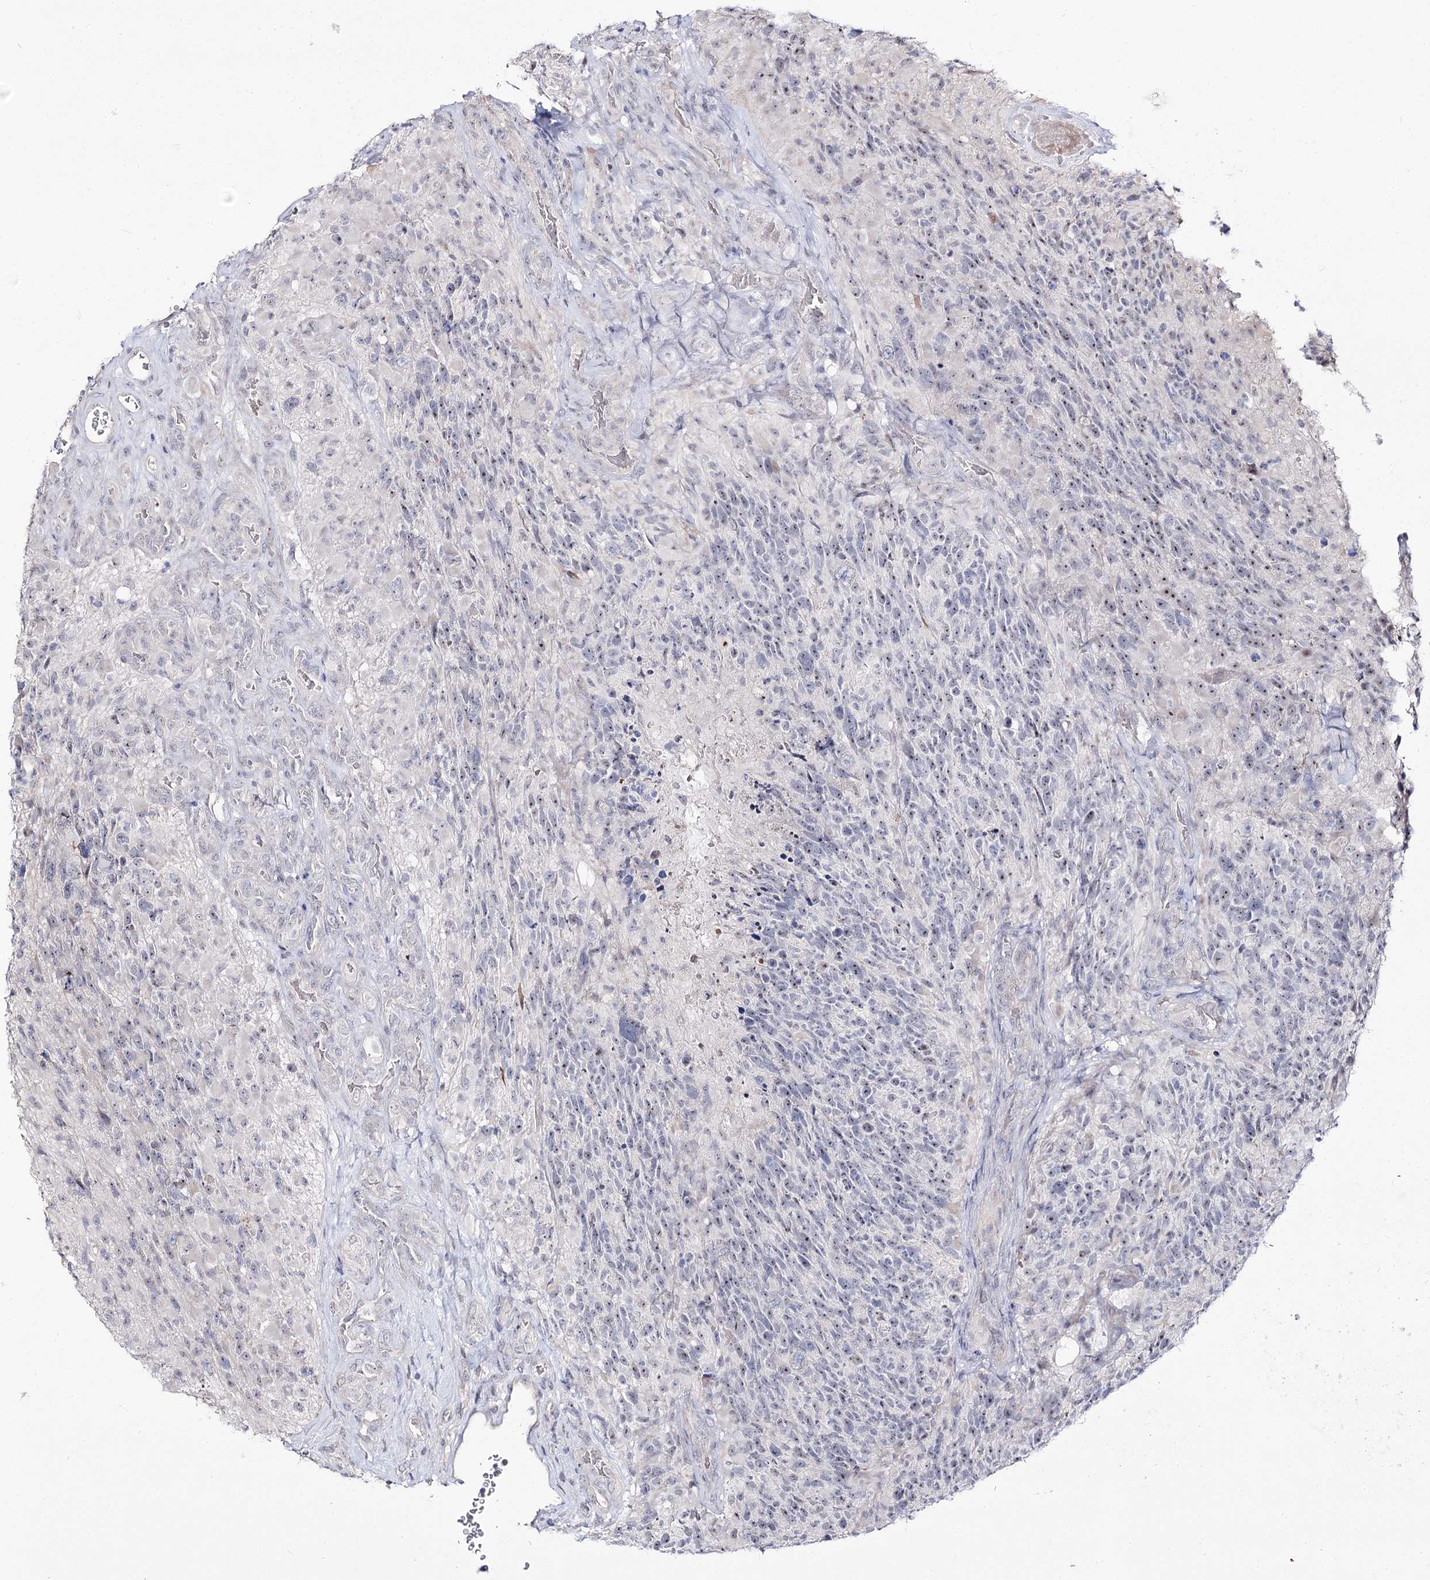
{"staining": {"intensity": "weak", "quantity": "<25%", "location": "nuclear"}, "tissue": "glioma", "cell_type": "Tumor cells", "image_type": "cancer", "snomed": [{"axis": "morphology", "description": "Glioma, malignant, High grade"}, {"axis": "topography", "description": "Brain"}], "caption": "This is a photomicrograph of immunohistochemistry staining of malignant glioma (high-grade), which shows no positivity in tumor cells. (DAB immunohistochemistry, high magnification).", "gene": "RRP9", "patient": {"sex": "male", "age": 76}}